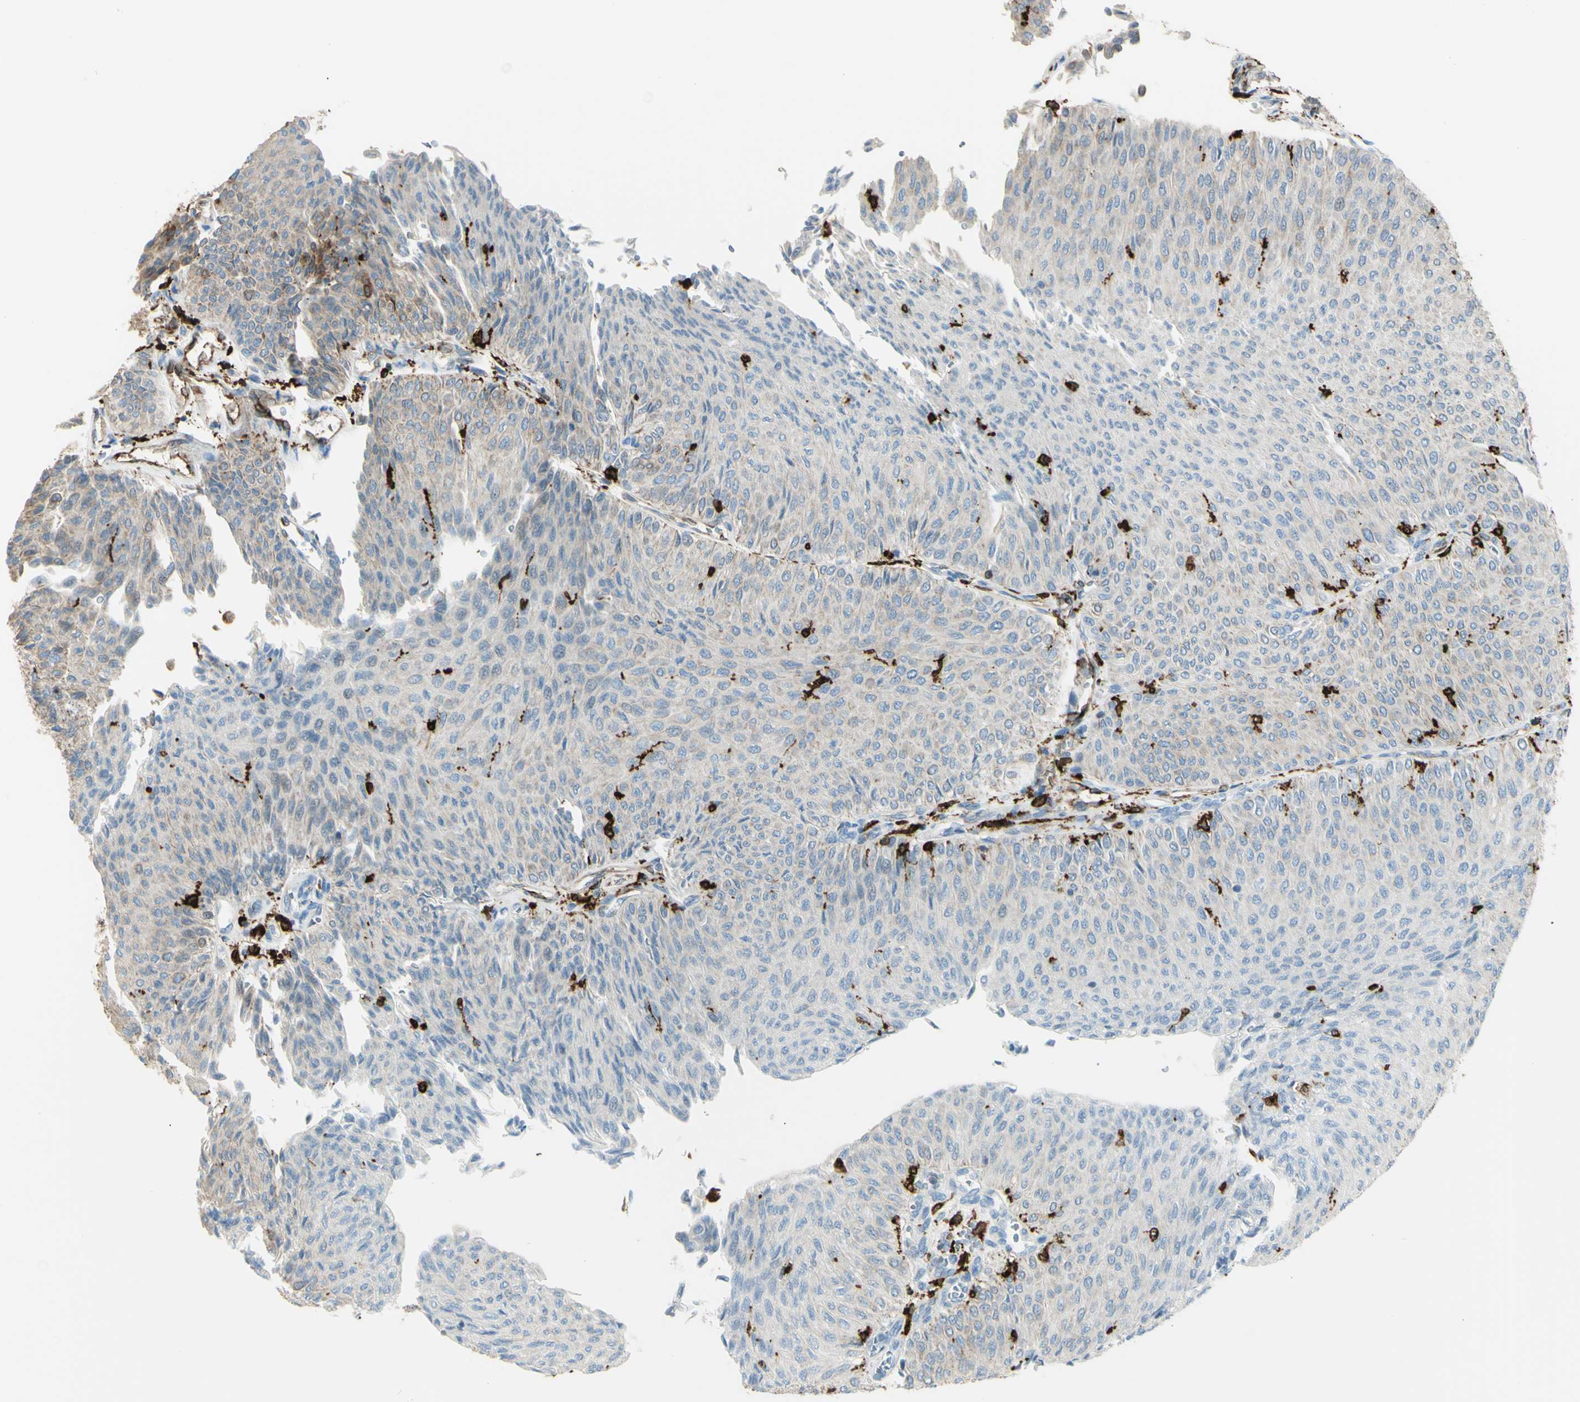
{"staining": {"intensity": "weak", "quantity": "25%-75%", "location": "cytoplasmic/membranous"}, "tissue": "urothelial cancer", "cell_type": "Tumor cells", "image_type": "cancer", "snomed": [{"axis": "morphology", "description": "Urothelial carcinoma, Low grade"}, {"axis": "topography", "description": "Urinary bladder"}], "caption": "Weak cytoplasmic/membranous protein positivity is seen in approximately 25%-75% of tumor cells in urothelial carcinoma (low-grade).", "gene": "CD74", "patient": {"sex": "male", "age": 78}}